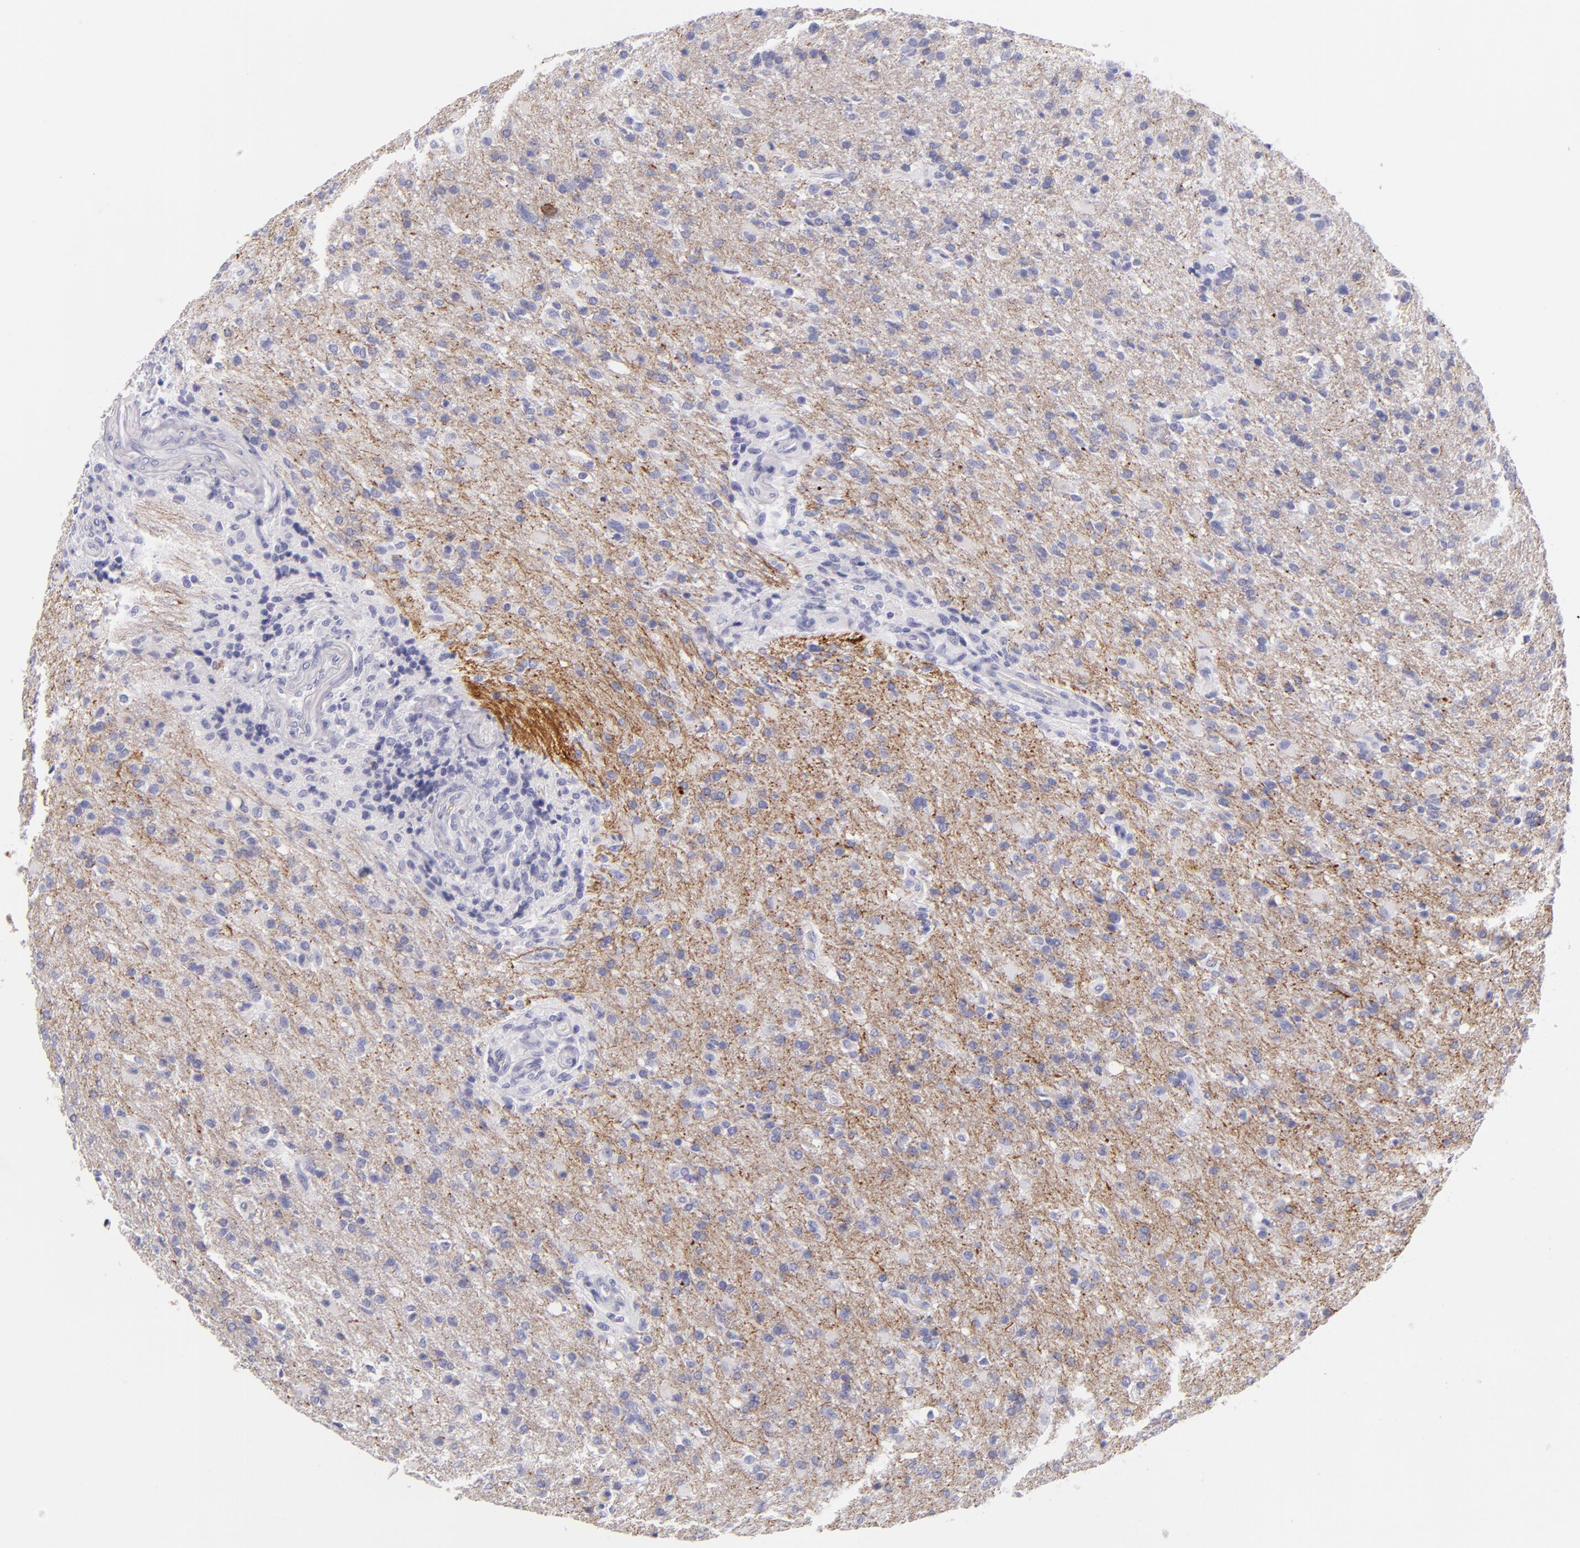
{"staining": {"intensity": "strong", "quantity": ">75%", "location": "cytoplasmic/membranous"}, "tissue": "glioma", "cell_type": "Tumor cells", "image_type": "cancer", "snomed": [{"axis": "morphology", "description": "Glioma, malignant, High grade"}, {"axis": "topography", "description": "Brain"}], "caption": "Protein analysis of high-grade glioma (malignant) tissue exhibits strong cytoplasmic/membranous expression in about >75% of tumor cells.", "gene": "INA", "patient": {"sex": "male", "age": 68}}